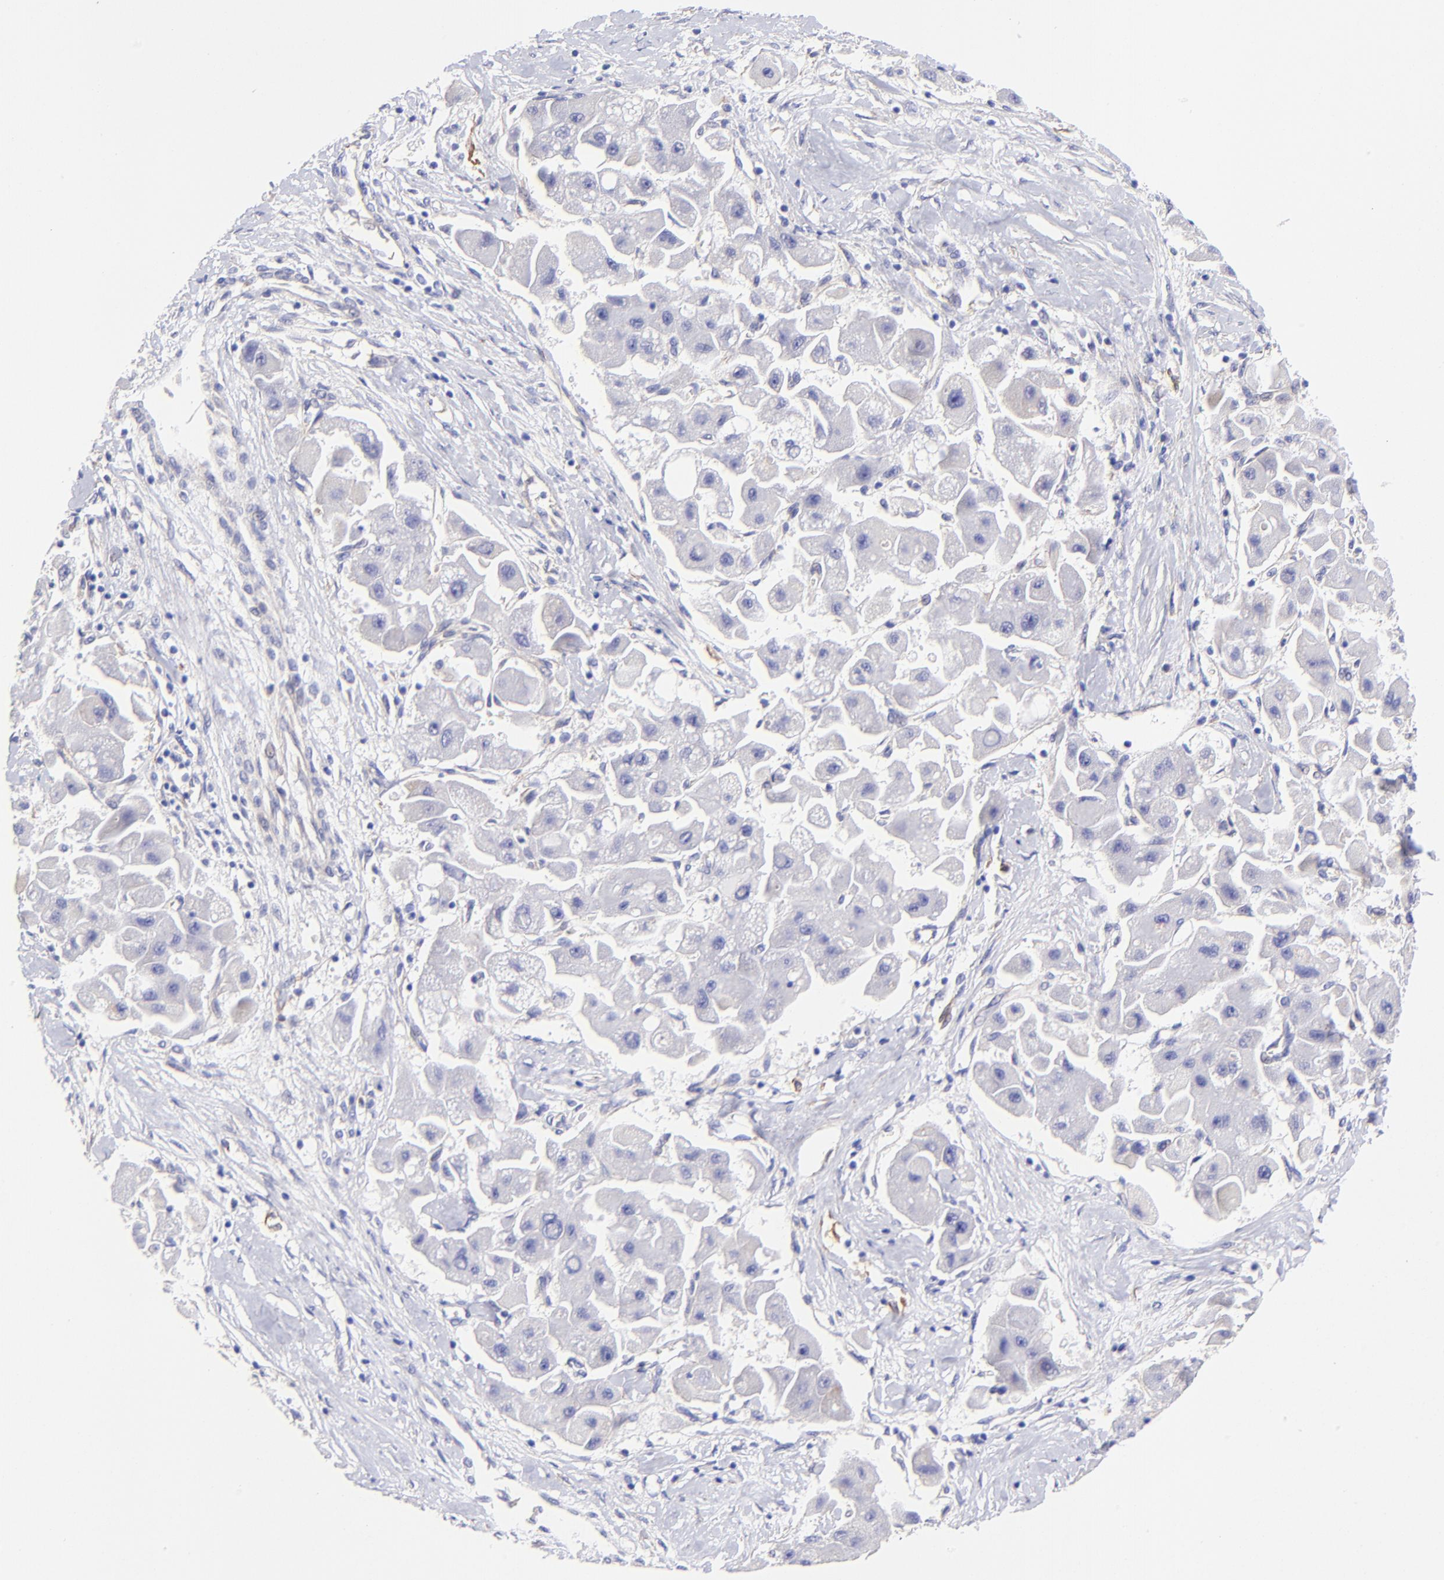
{"staining": {"intensity": "negative", "quantity": "none", "location": "none"}, "tissue": "liver cancer", "cell_type": "Tumor cells", "image_type": "cancer", "snomed": [{"axis": "morphology", "description": "Carcinoma, Hepatocellular, NOS"}, {"axis": "topography", "description": "Liver"}], "caption": "Immunohistochemical staining of human liver cancer shows no significant positivity in tumor cells.", "gene": "PPFIBP1", "patient": {"sex": "male", "age": 24}}